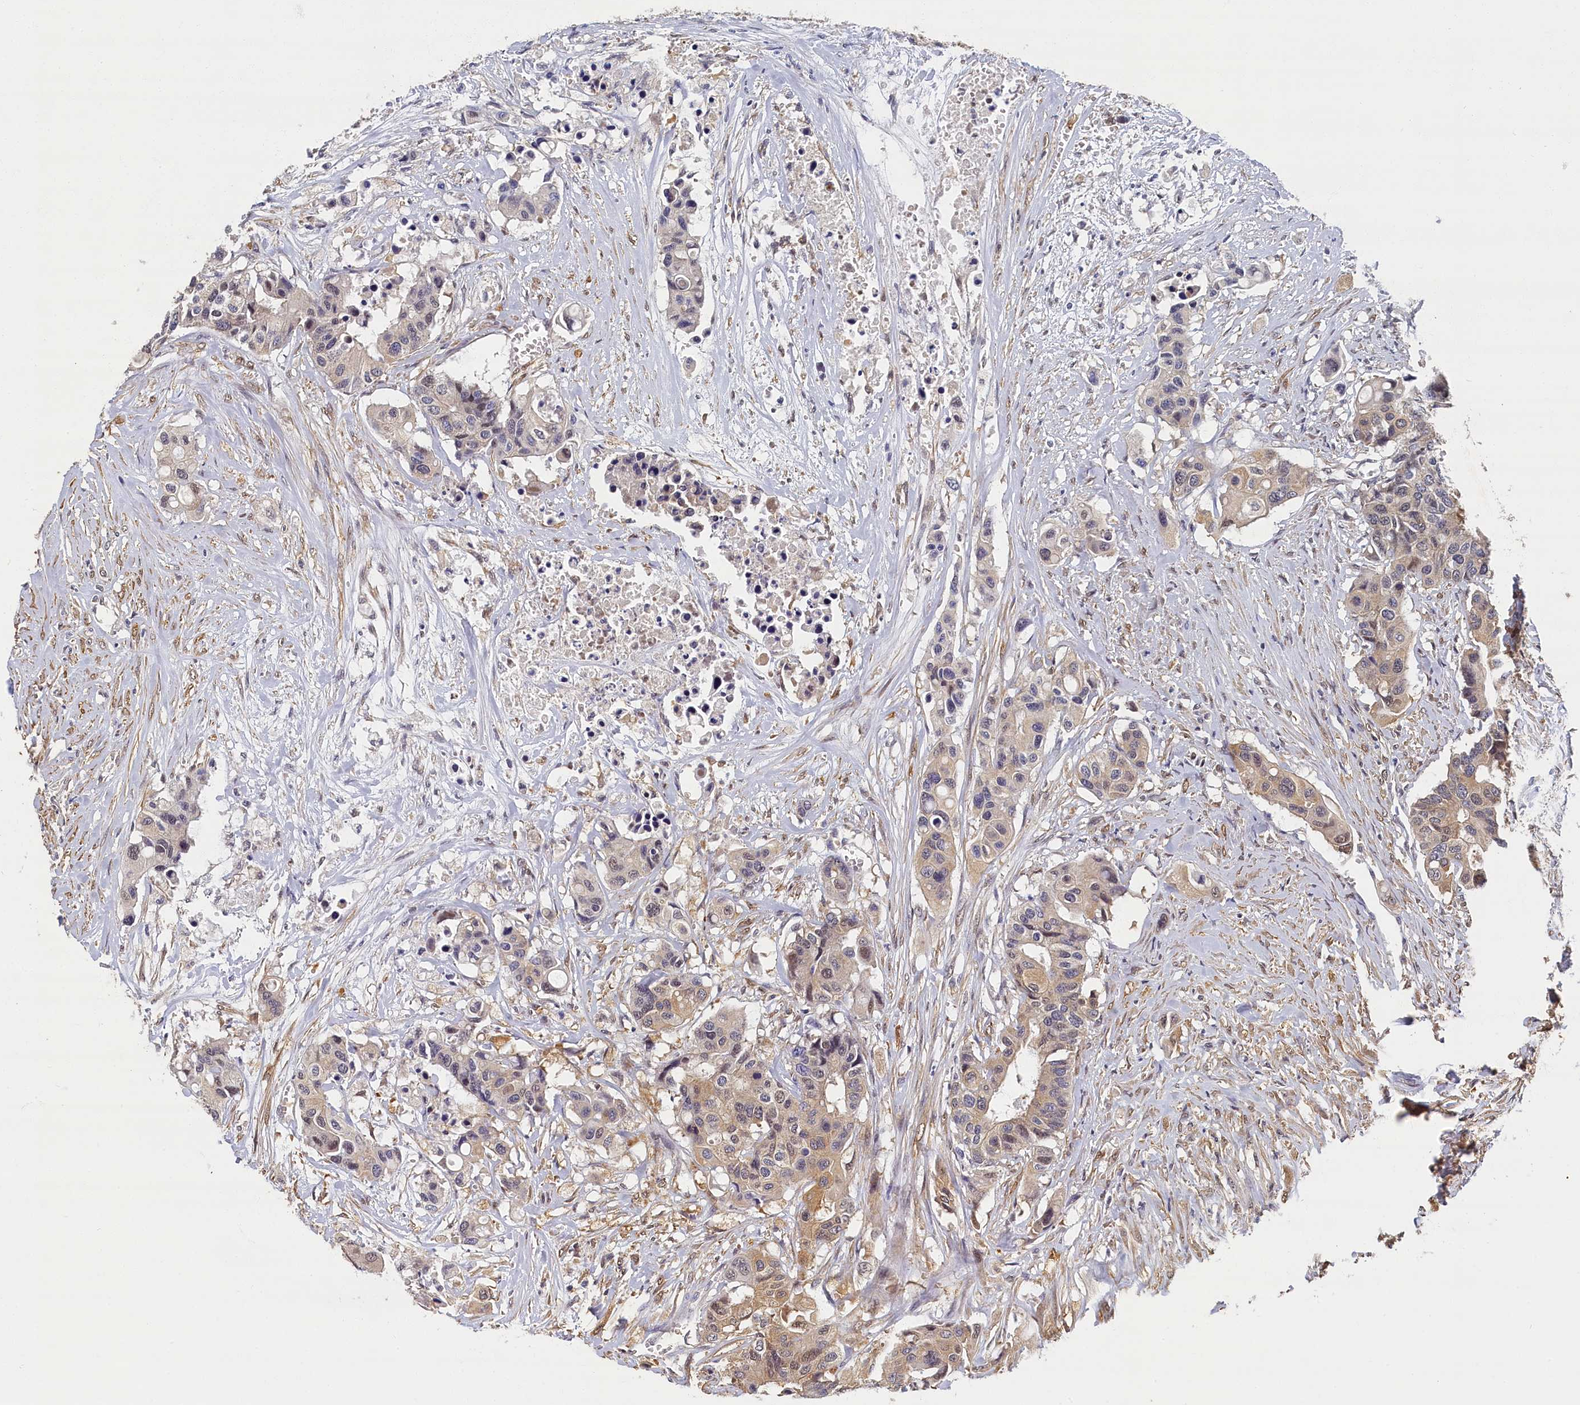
{"staining": {"intensity": "weak", "quantity": "<25%", "location": "cytoplasmic/membranous,nuclear"}, "tissue": "colorectal cancer", "cell_type": "Tumor cells", "image_type": "cancer", "snomed": [{"axis": "morphology", "description": "Adenocarcinoma, NOS"}, {"axis": "topography", "description": "Colon"}], "caption": "Tumor cells show no significant protein expression in colorectal adenocarcinoma.", "gene": "TBCB", "patient": {"sex": "male", "age": 77}}